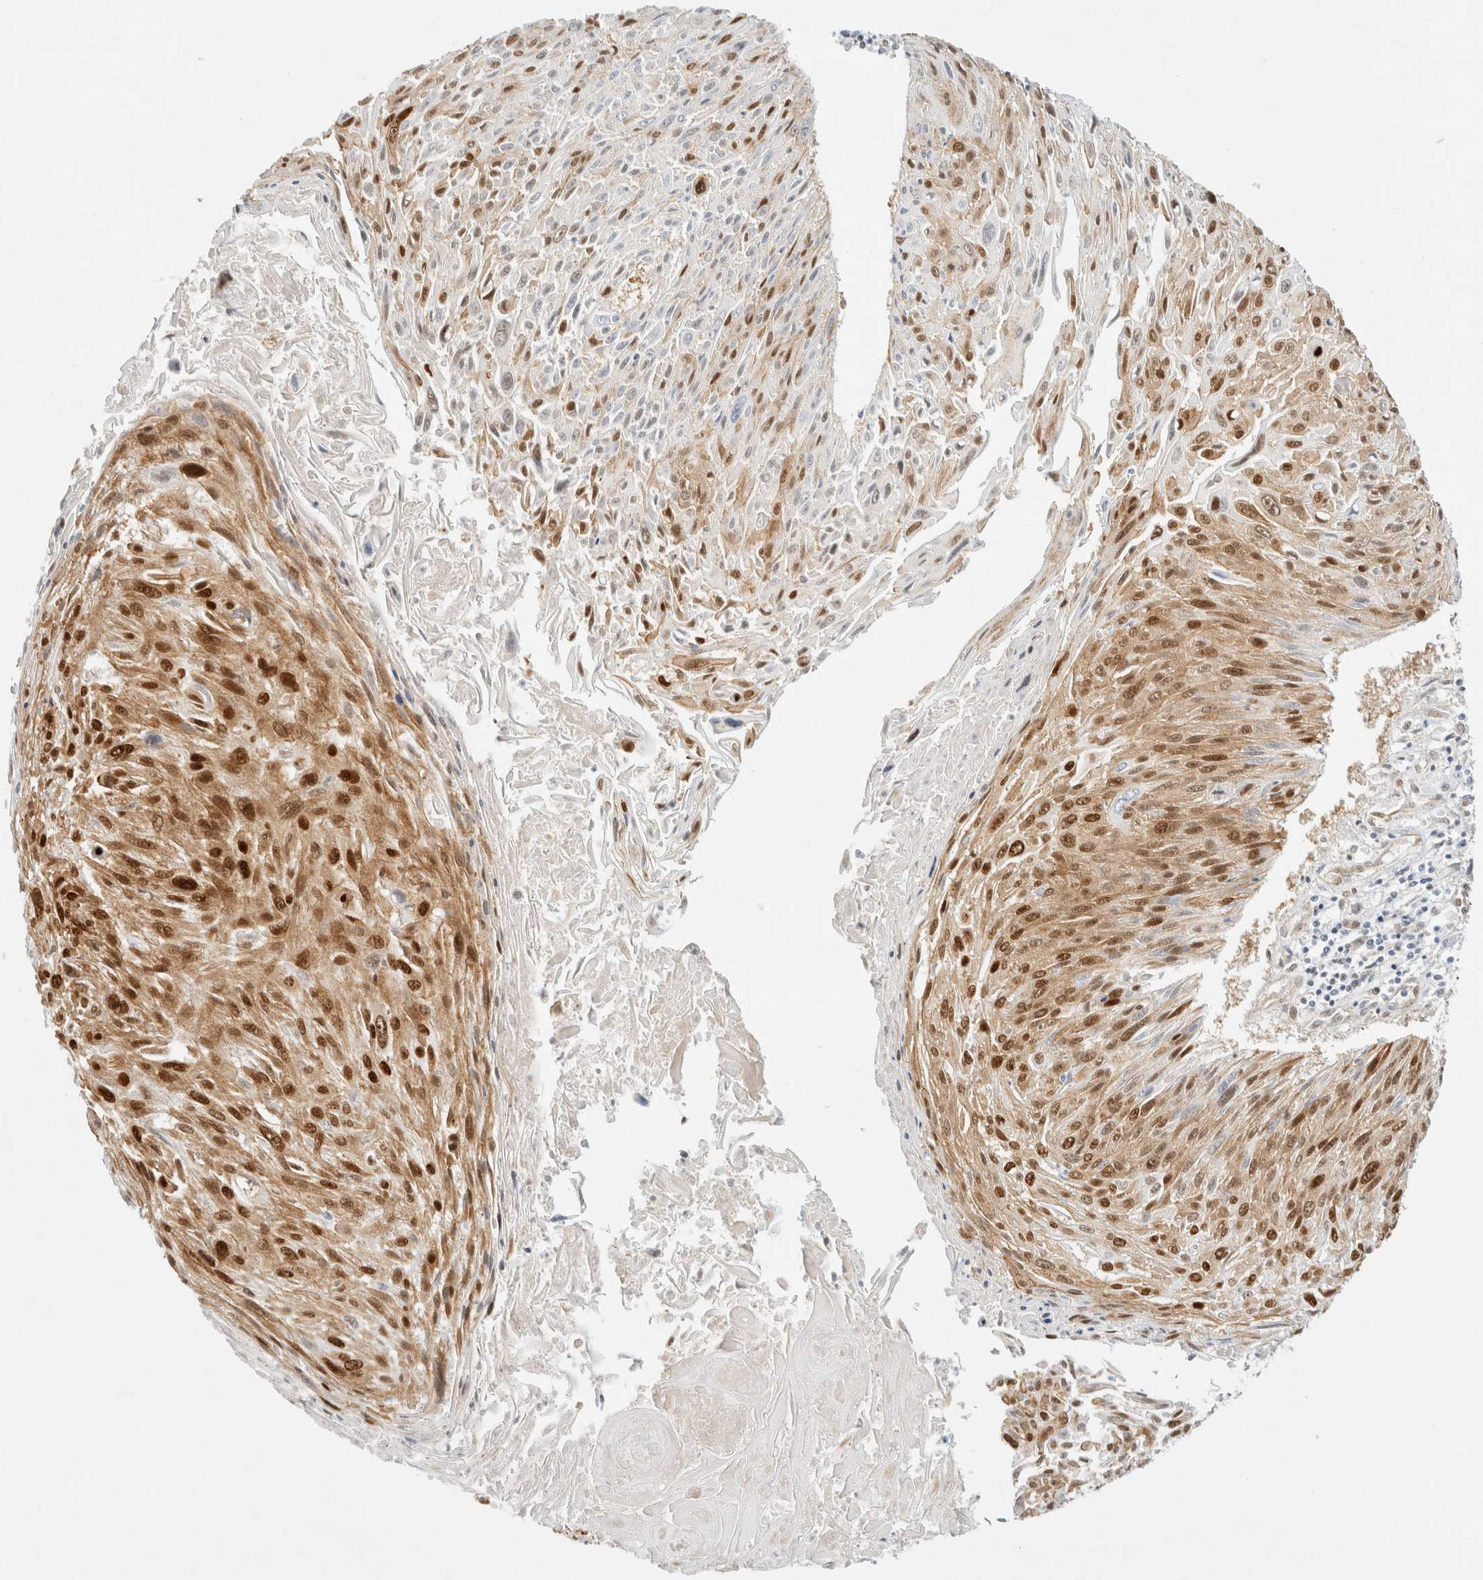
{"staining": {"intensity": "strong", "quantity": ">75%", "location": "cytoplasmic/membranous,nuclear"}, "tissue": "cervical cancer", "cell_type": "Tumor cells", "image_type": "cancer", "snomed": [{"axis": "morphology", "description": "Squamous cell carcinoma, NOS"}, {"axis": "topography", "description": "Cervix"}], "caption": "The image reveals a brown stain indicating the presence of a protein in the cytoplasmic/membranous and nuclear of tumor cells in cervical cancer (squamous cell carcinoma). (DAB (3,3'-diaminobenzidine) IHC, brown staining for protein, blue staining for nuclei).", "gene": "ZNF768", "patient": {"sex": "female", "age": 51}}